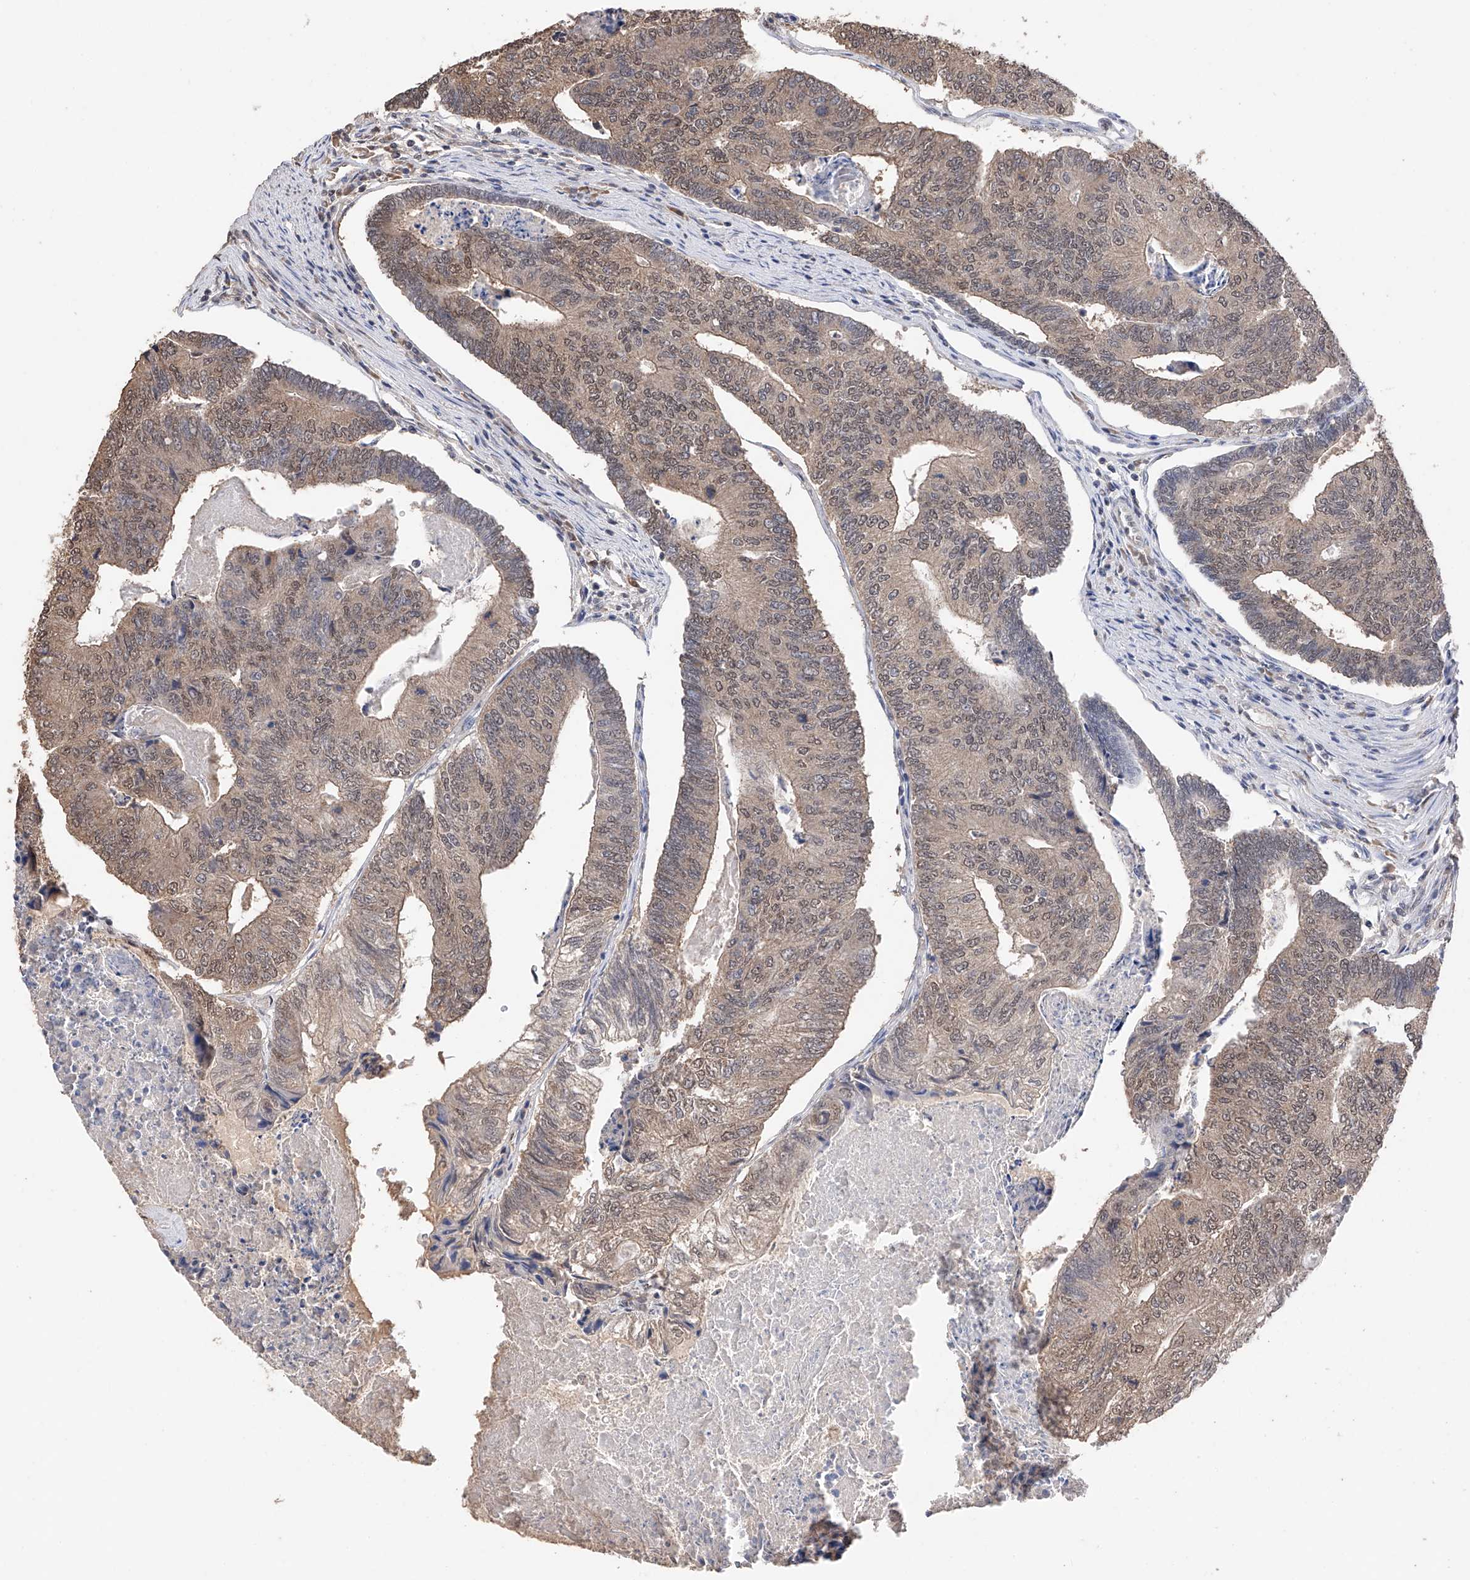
{"staining": {"intensity": "weak", "quantity": "25%-75%", "location": "cytoplasmic/membranous,nuclear"}, "tissue": "colorectal cancer", "cell_type": "Tumor cells", "image_type": "cancer", "snomed": [{"axis": "morphology", "description": "Adenocarcinoma, NOS"}, {"axis": "topography", "description": "Colon"}], "caption": "Weak cytoplasmic/membranous and nuclear expression for a protein is identified in about 25%-75% of tumor cells of colorectal cancer (adenocarcinoma) using IHC.", "gene": "DMAP1", "patient": {"sex": "female", "age": 67}}